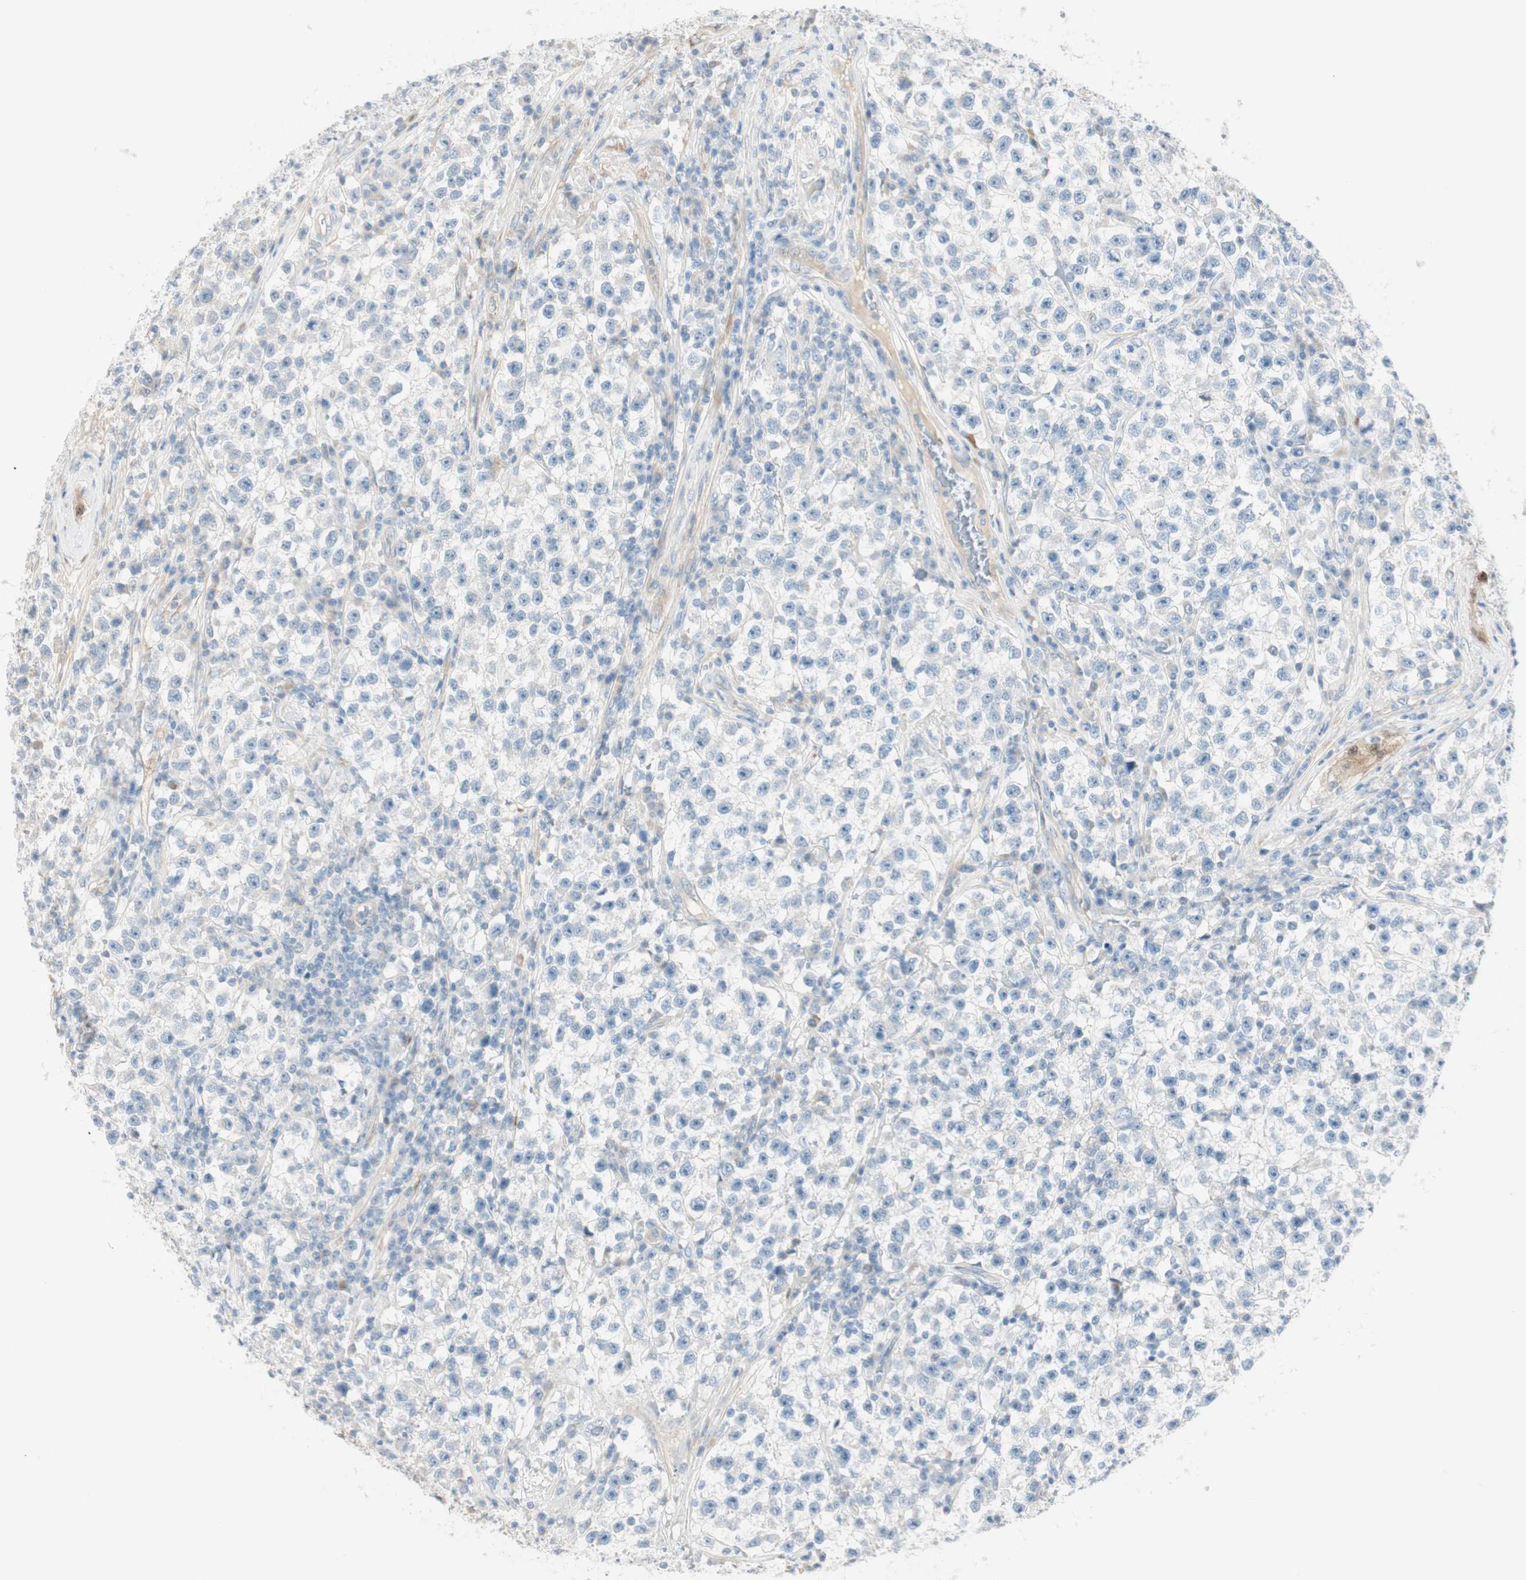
{"staining": {"intensity": "negative", "quantity": "none", "location": "none"}, "tissue": "testis cancer", "cell_type": "Tumor cells", "image_type": "cancer", "snomed": [{"axis": "morphology", "description": "Seminoma, NOS"}, {"axis": "topography", "description": "Testis"}], "caption": "Immunohistochemical staining of testis seminoma displays no significant expression in tumor cells.", "gene": "CDK3", "patient": {"sex": "male", "age": 22}}